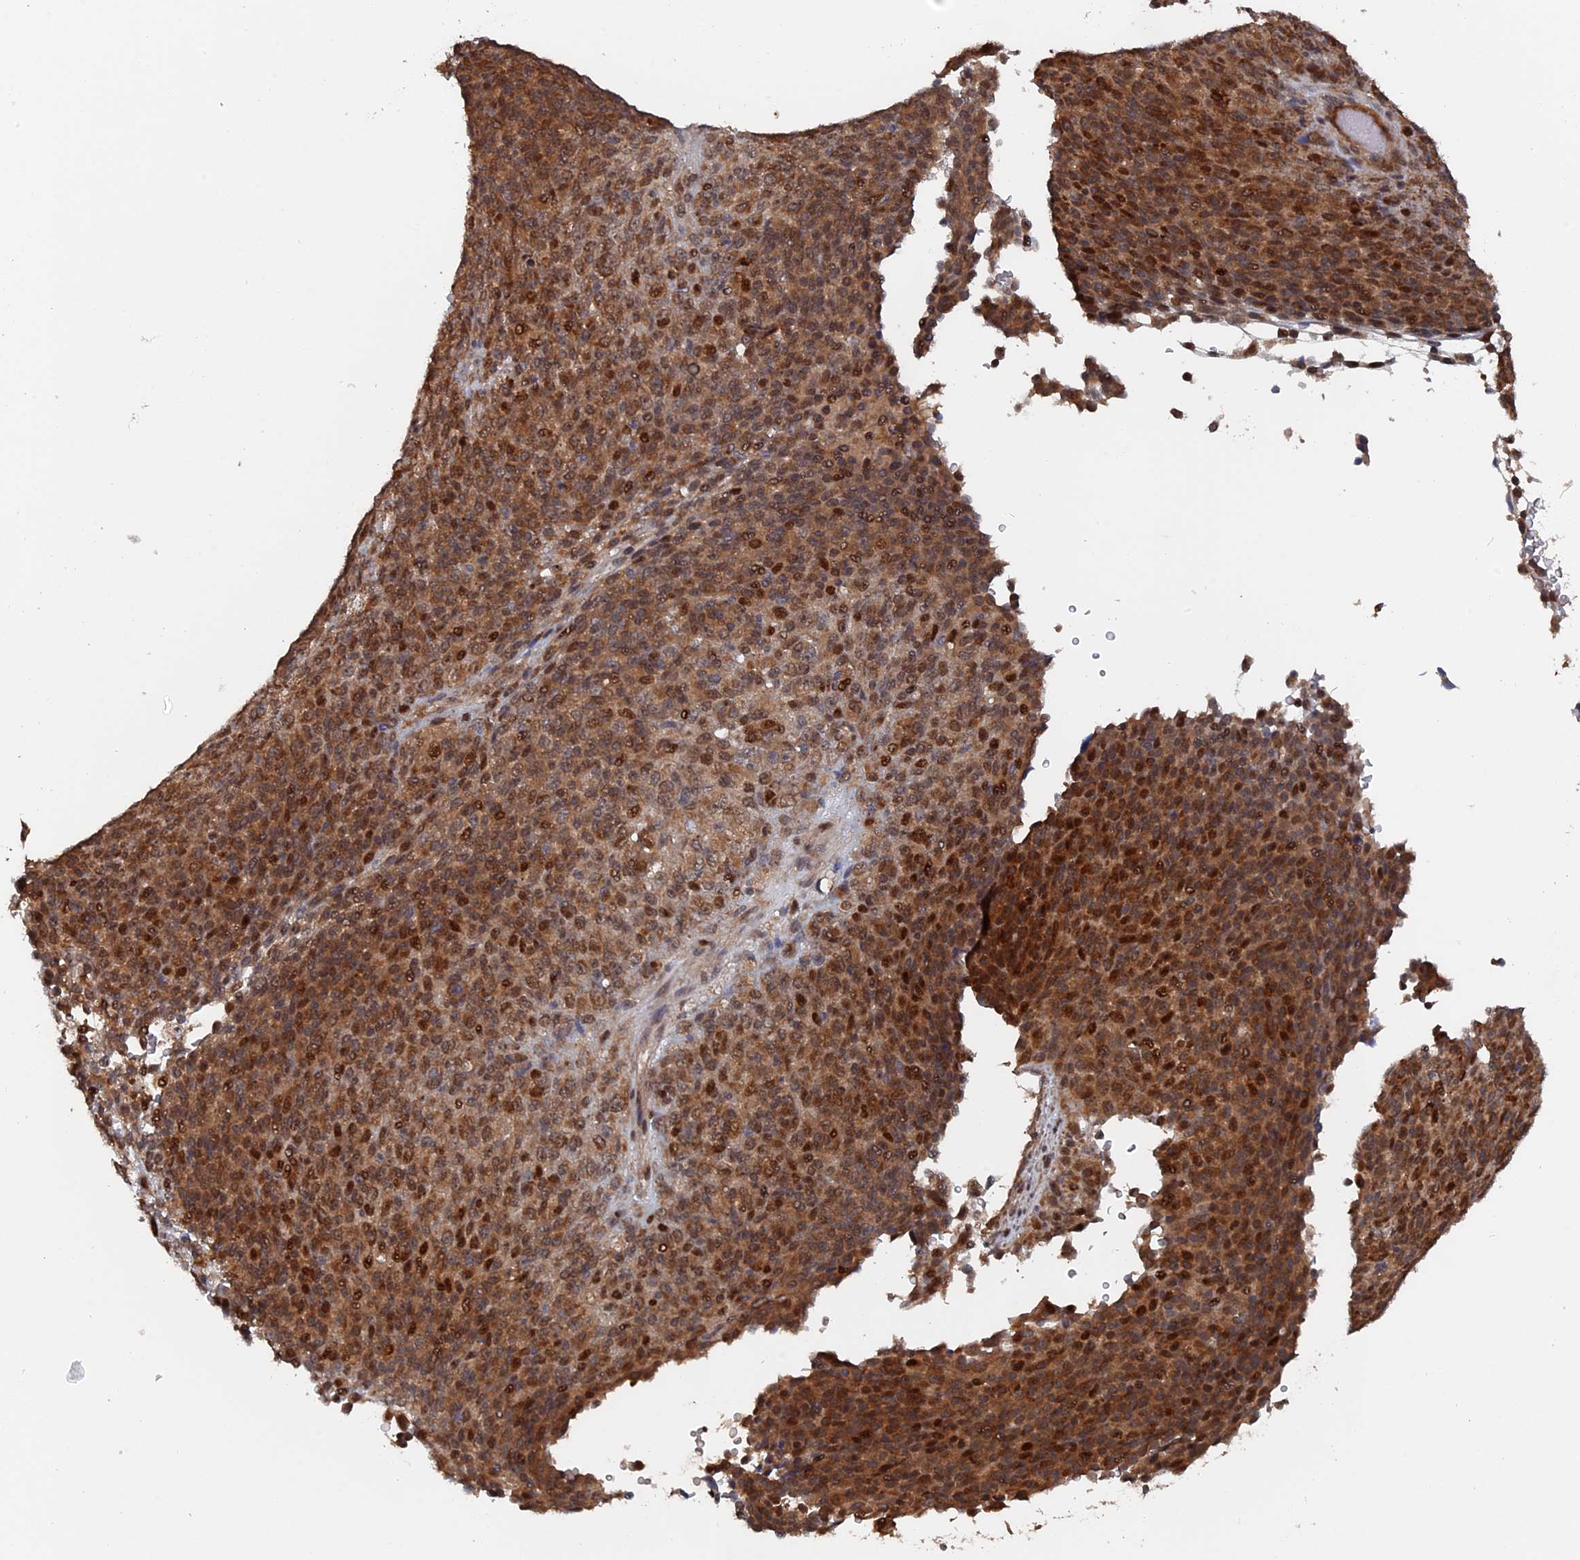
{"staining": {"intensity": "strong", "quantity": ">75%", "location": "cytoplasmic/membranous,nuclear"}, "tissue": "melanoma", "cell_type": "Tumor cells", "image_type": "cancer", "snomed": [{"axis": "morphology", "description": "Malignant melanoma, Metastatic site"}, {"axis": "topography", "description": "Brain"}], "caption": "Malignant melanoma (metastatic site) was stained to show a protein in brown. There is high levels of strong cytoplasmic/membranous and nuclear positivity in about >75% of tumor cells.", "gene": "ELOVL6", "patient": {"sex": "female", "age": 56}}